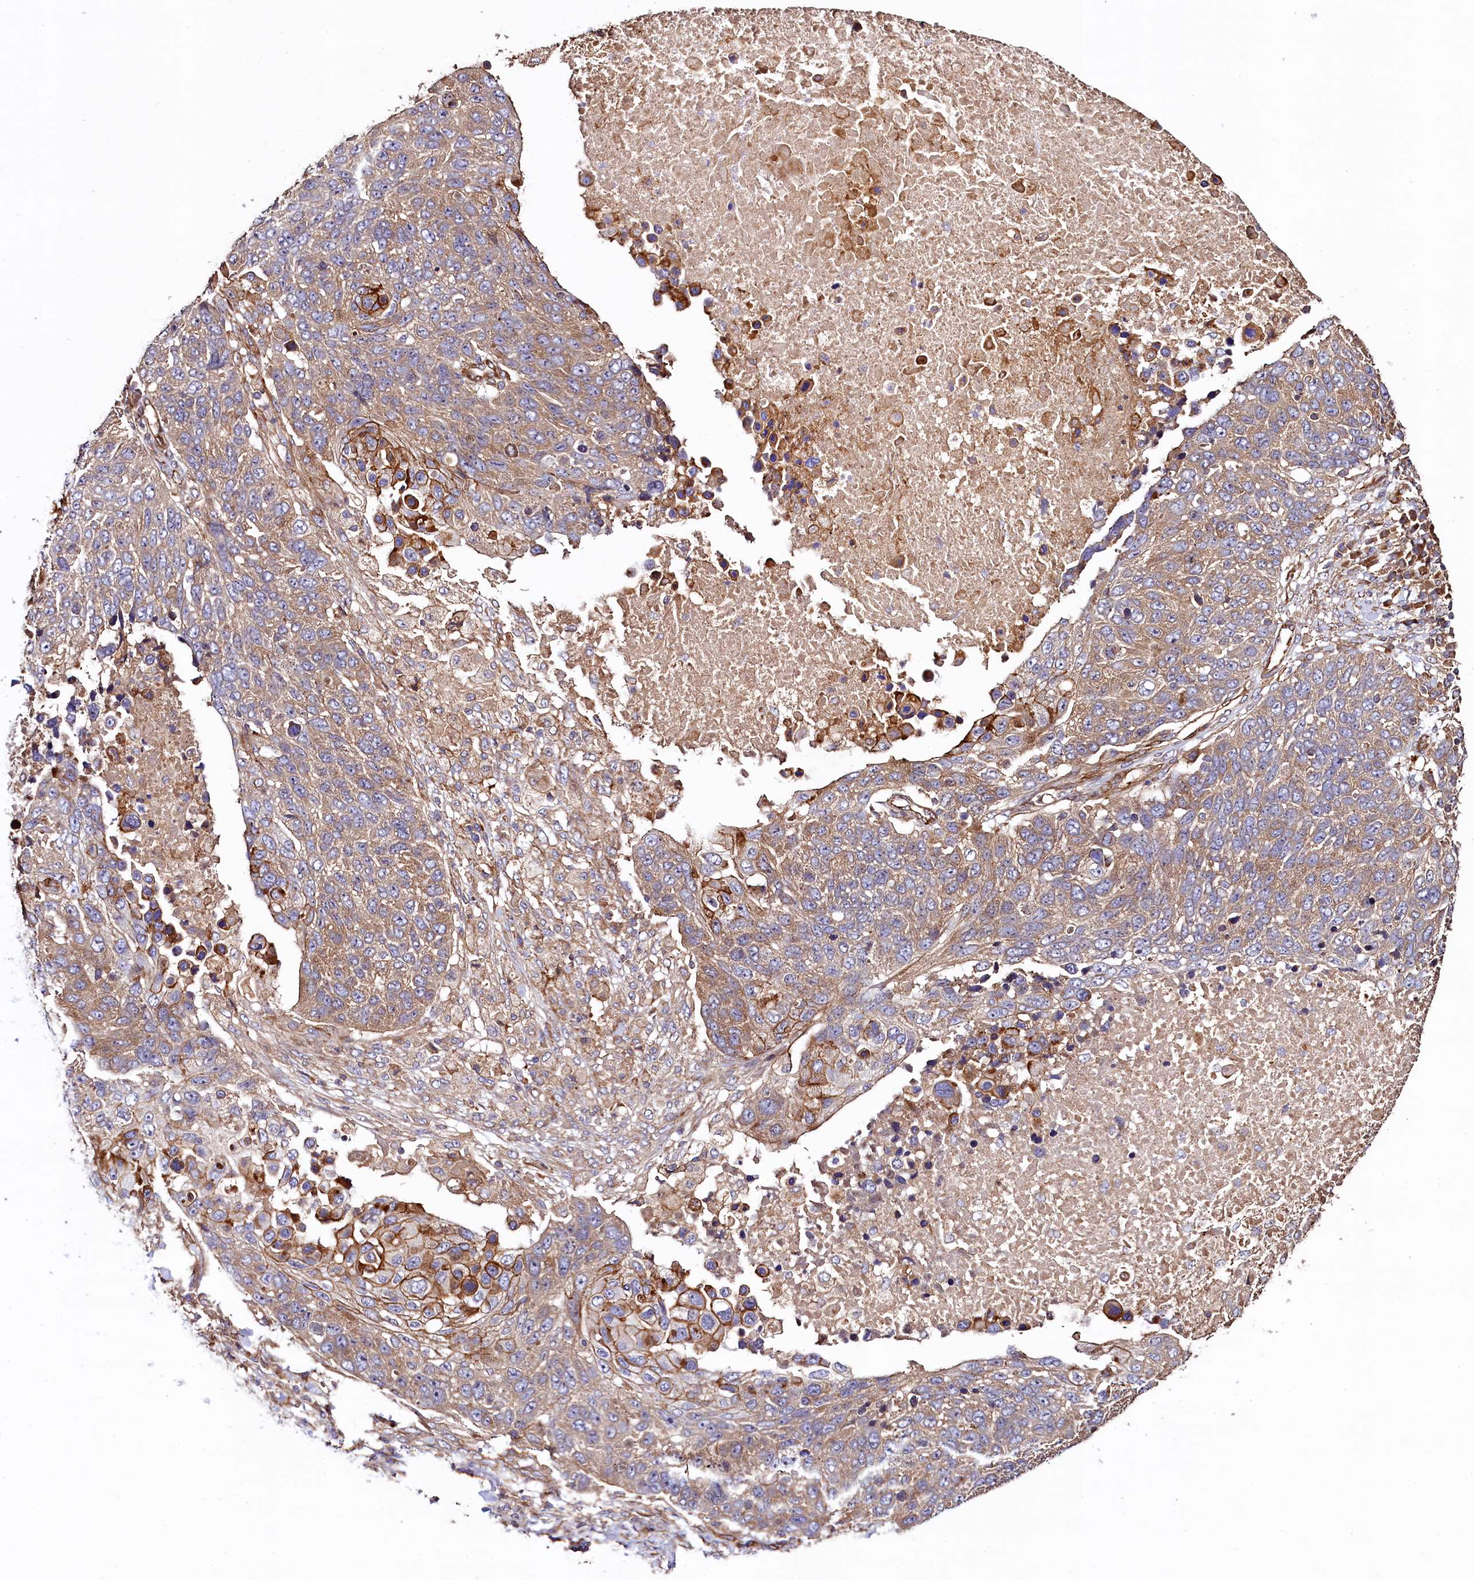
{"staining": {"intensity": "moderate", "quantity": "25%-75%", "location": "cytoplasmic/membranous"}, "tissue": "lung cancer", "cell_type": "Tumor cells", "image_type": "cancer", "snomed": [{"axis": "morphology", "description": "Normal tissue, NOS"}, {"axis": "morphology", "description": "Squamous cell carcinoma, NOS"}, {"axis": "topography", "description": "Lymph node"}, {"axis": "topography", "description": "Lung"}], "caption": "There is medium levels of moderate cytoplasmic/membranous positivity in tumor cells of squamous cell carcinoma (lung), as demonstrated by immunohistochemical staining (brown color).", "gene": "KLHDC4", "patient": {"sex": "male", "age": 66}}